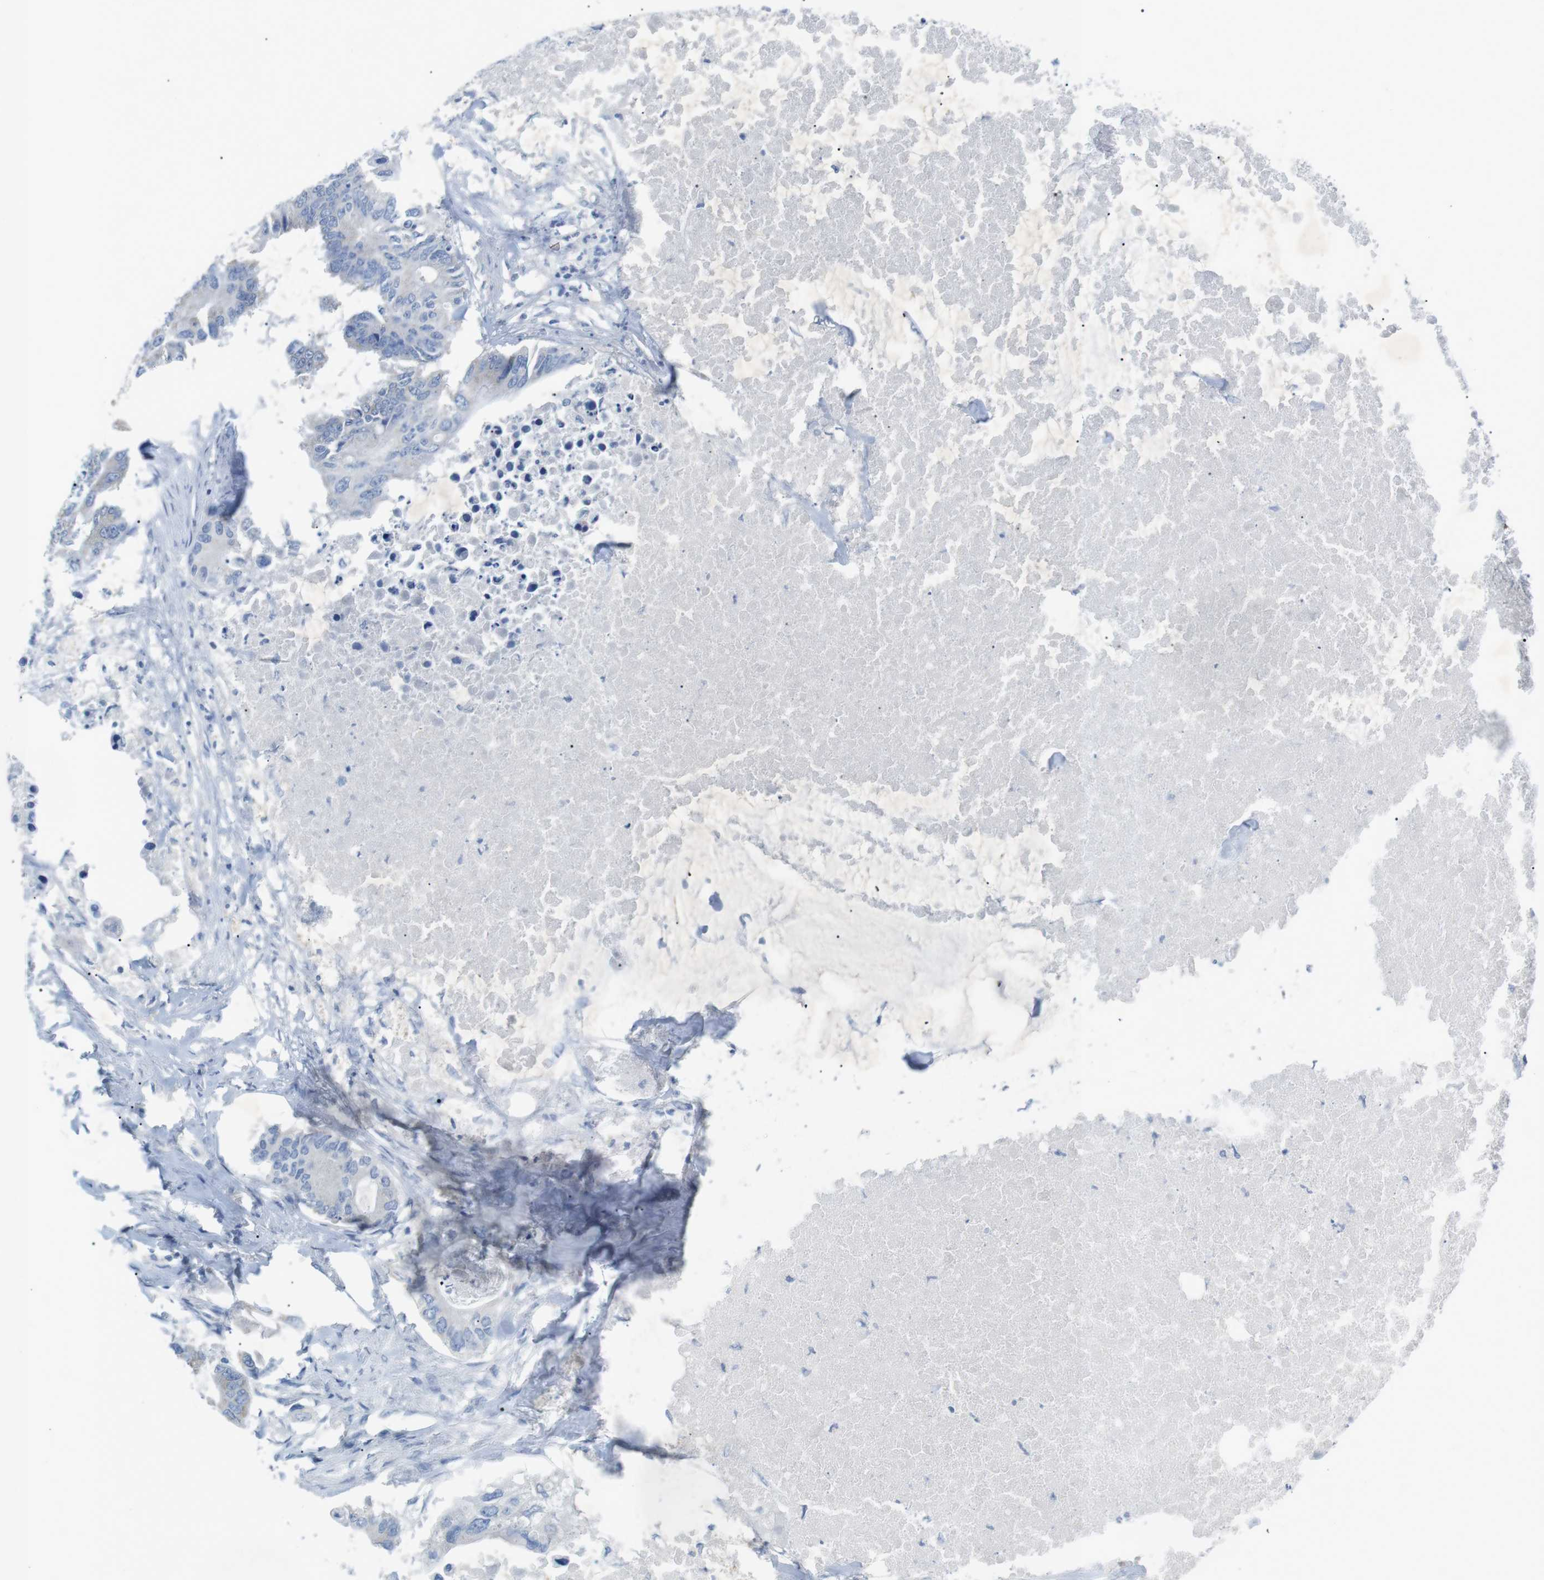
{"staining": {"intensity": "negative", "quantity": "none", "location": "none"}, "tissue": "colorectal cancer", "cell_type": "Tumor cells", "image_type": "cancer", "snomed": [{"axis": "morphology", "description": "Adenocarcinoma, NOS"}, {"axis": "topography", "description": "Colon"}], "caption": "Image shows no significant protein staining in tumor cells of adenocarcinoma (colorectal).", "gene": "SALL4", "patient": {"sex": "male", "age": 71}}